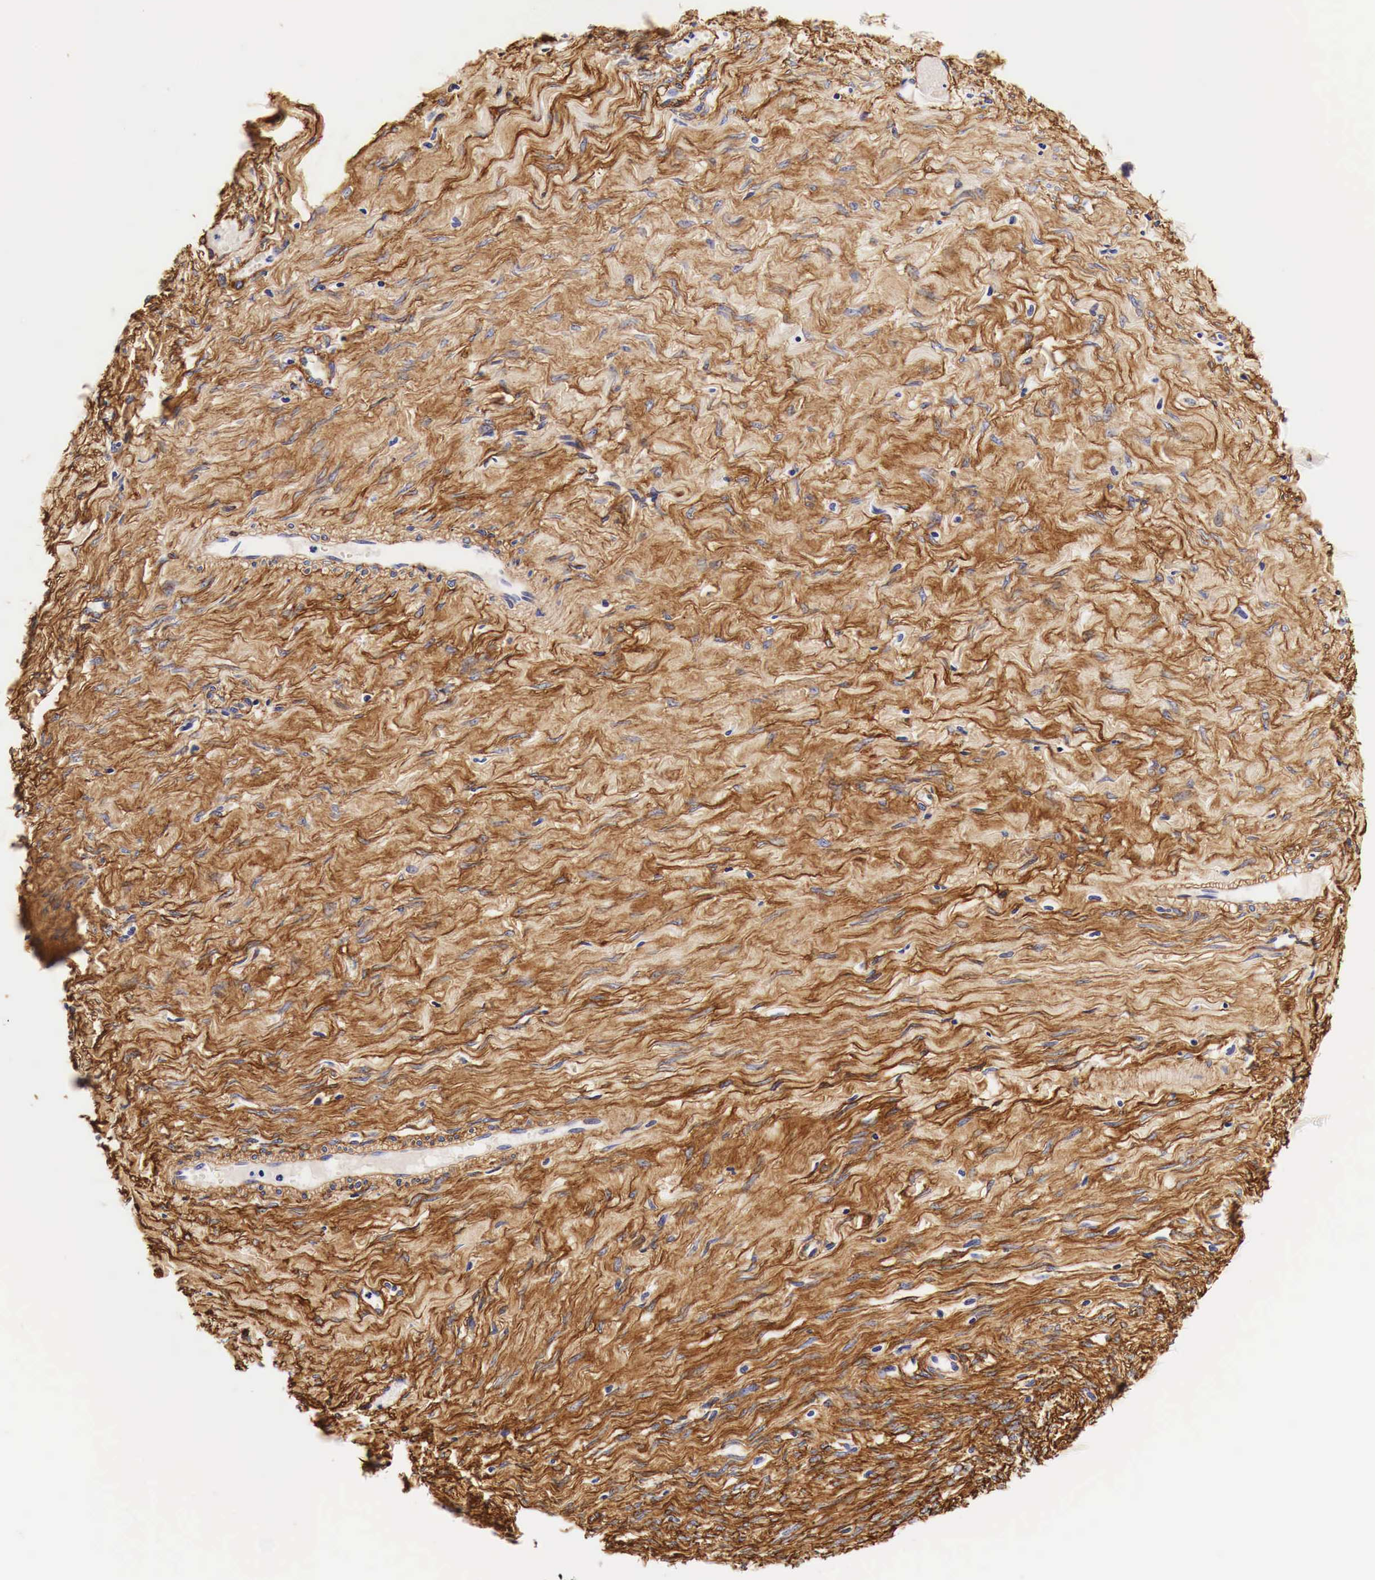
{"staining": {"intensity": "strong", "quantity": ">75%", "location": "cytoplasmic/membranous"}, "tissue": "smooth muscle", "cell_type": "Smooth muscle cells", "image_type": "normal", "snomed": [{"axis": "morphology", "description": "Normal tissue, NOS"}, {"axis": "topography", "description": "Uterus"}], "caption": "Immunohistochemical staining of benign smooth muscle demonstrates >75% levels of strong cytoplasmic/membranous protein expression in approximately >75% of smooth muscle cells. The protein of interest is shown in brown color, while the nuclei are stained blue.", "gene": "LAMB2", "patient": {"sex": "female", "age": 56}}